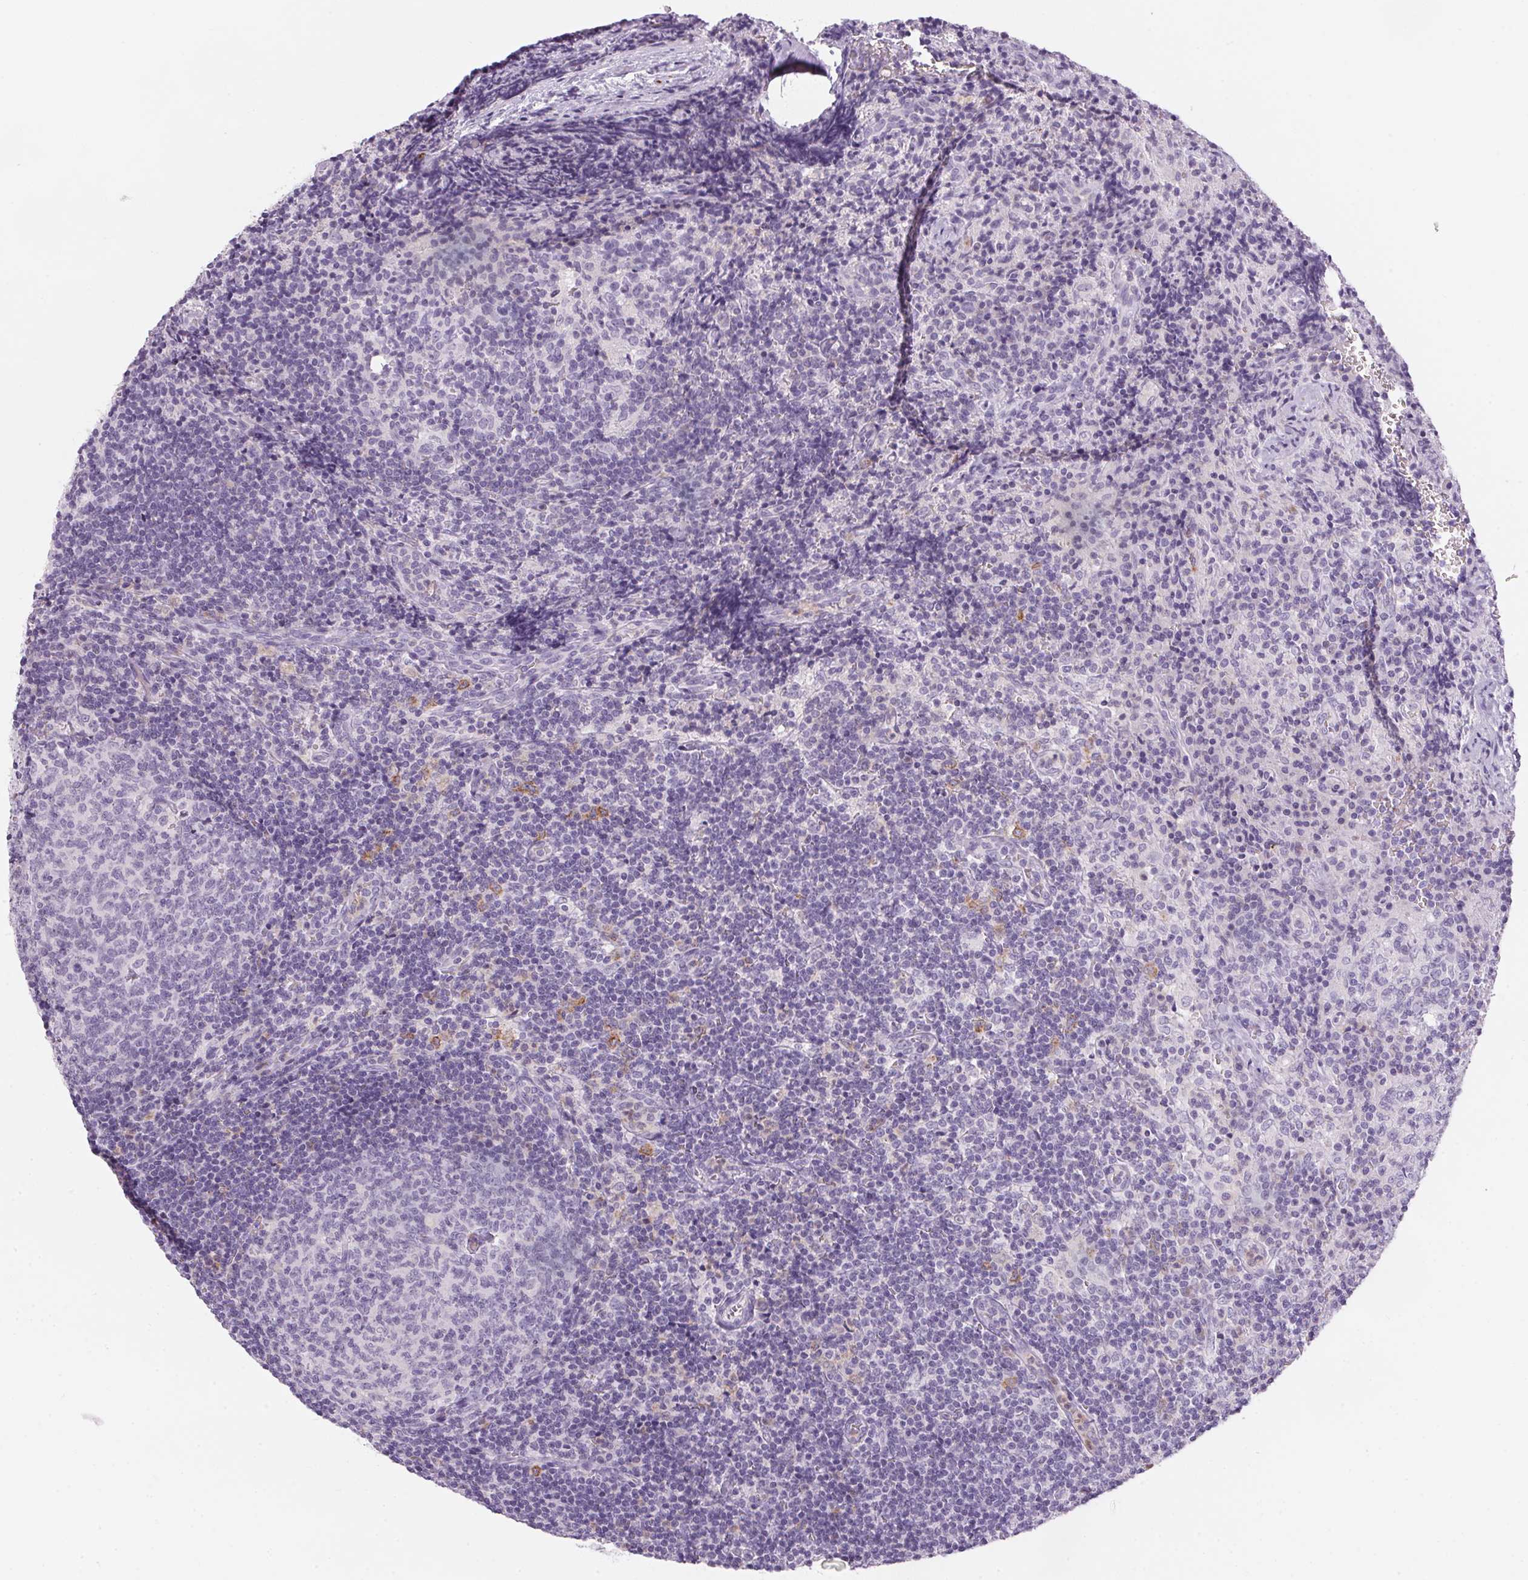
{"staining": {"intensity": "negative", "quantity": "none", "location": "none"}, "tissue": "lymph node", "cell_type": "Germinal center cells", "image_type": "normal", "snomed": [{"axis": "morphology", "description": "Normal tissue, NOS"}, {"axis": "topography", "description": "Lymph node"}], "caption": "Lymph node stained for a protein using immunohistochemistry demonstrates no positivity germinal center cells.", "gene": "ECPAS", "patient": {"sex": "male", "age": 67}}